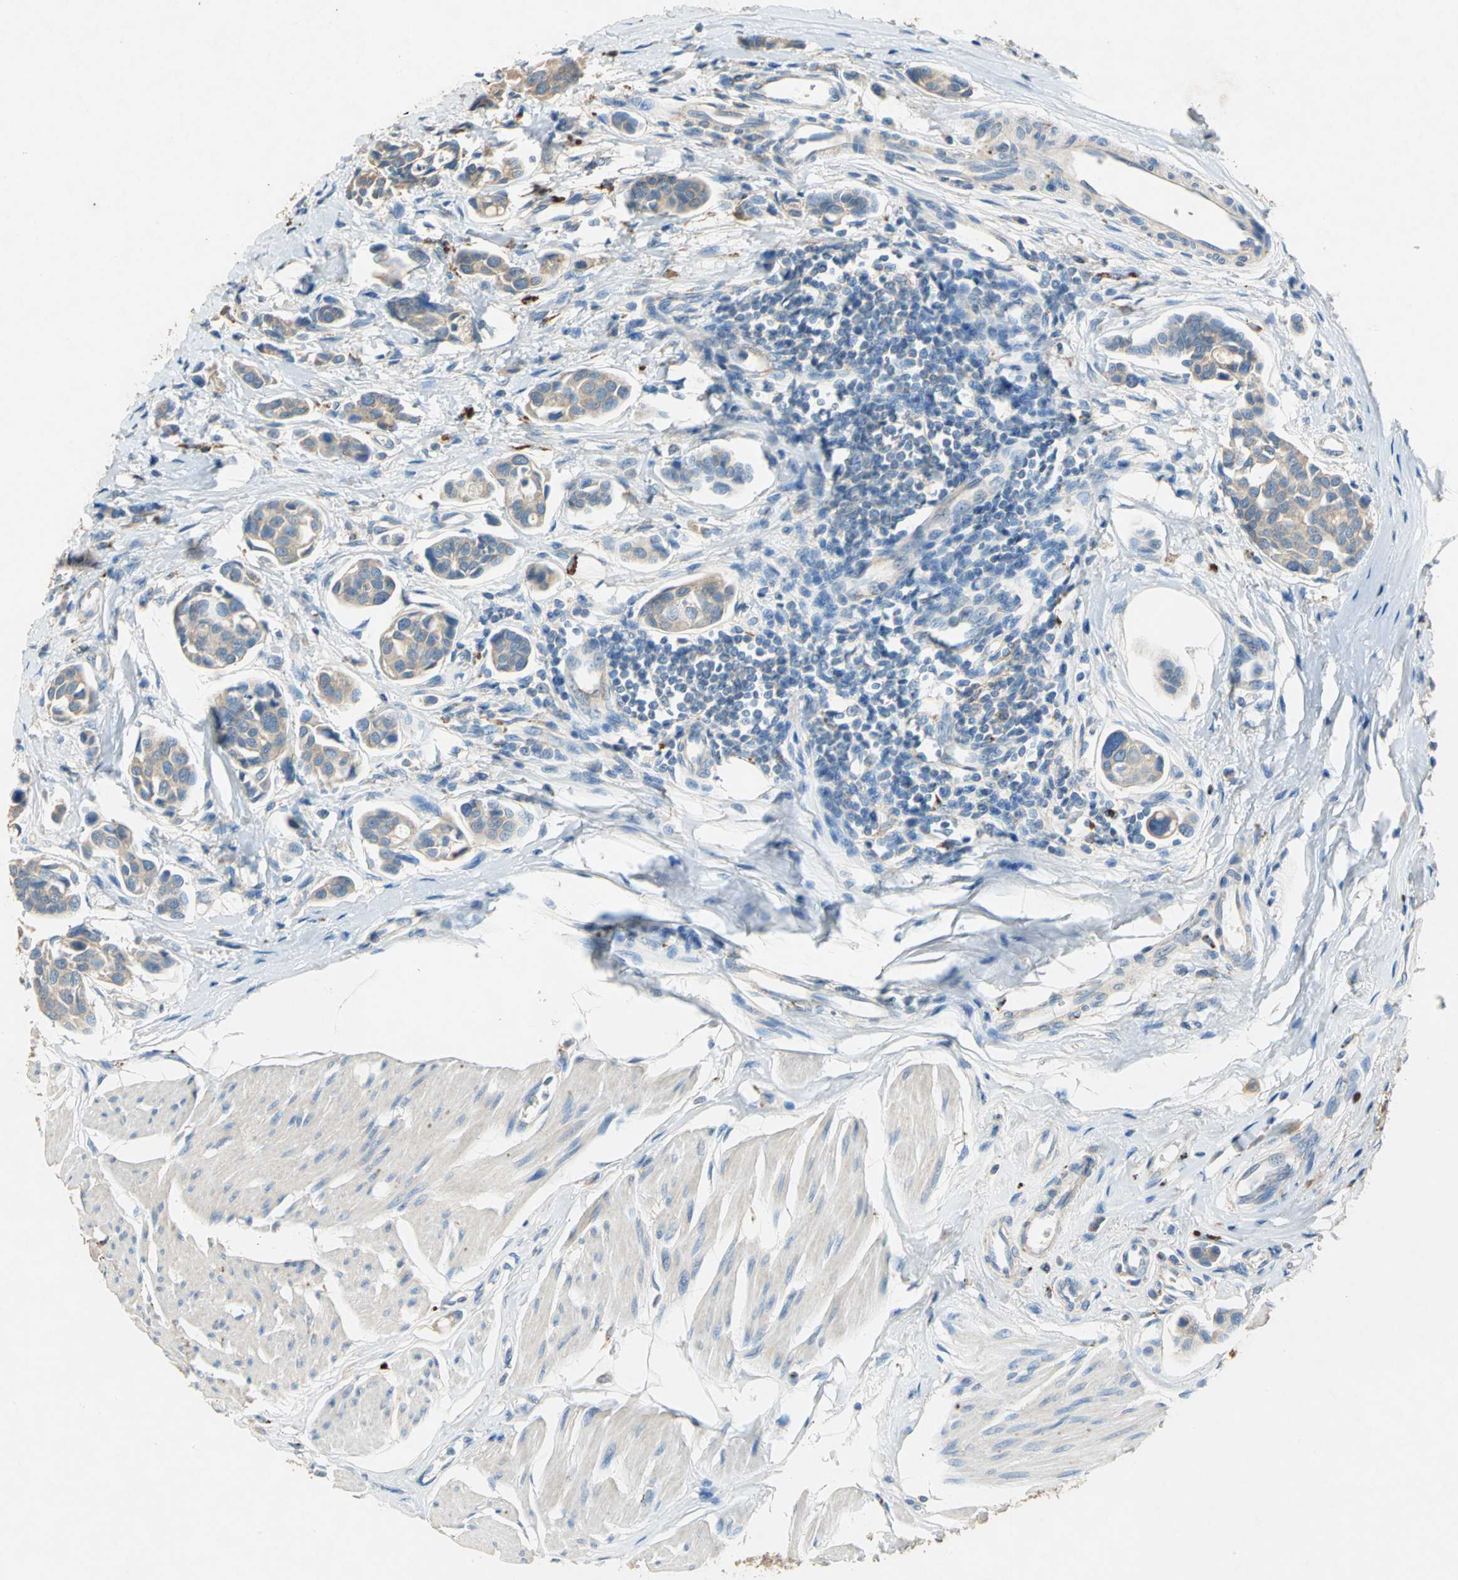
{"staining": {"intensity": "weak", "quantity": ">75%", "location": "cytoplasmic/membranous"}, "tissue": "urothelial cancer", "cell_type": "Tumor cells", "image_type": "cancer", "snomed": [{"axis": "morphology", "description": "Urothelial carcinoma, High grade"}, {"axis": "topography", "description": "Urinary bladder"}], "caption": "IHC (DAB (3,3'-diaminobenzidine)) staining of urothelial cancer reveals weak cytoplasmic/membranous protein staining in approximately >75% of tumor cells. The staining was performed using DAB (3,3'-diaminobenzidine), with brown indicating positive protein expression. Nuclei are stained blue with hematoxylin.", "gene": "ADAMTS5", "patient": {"sex": "male", "age": 78}}